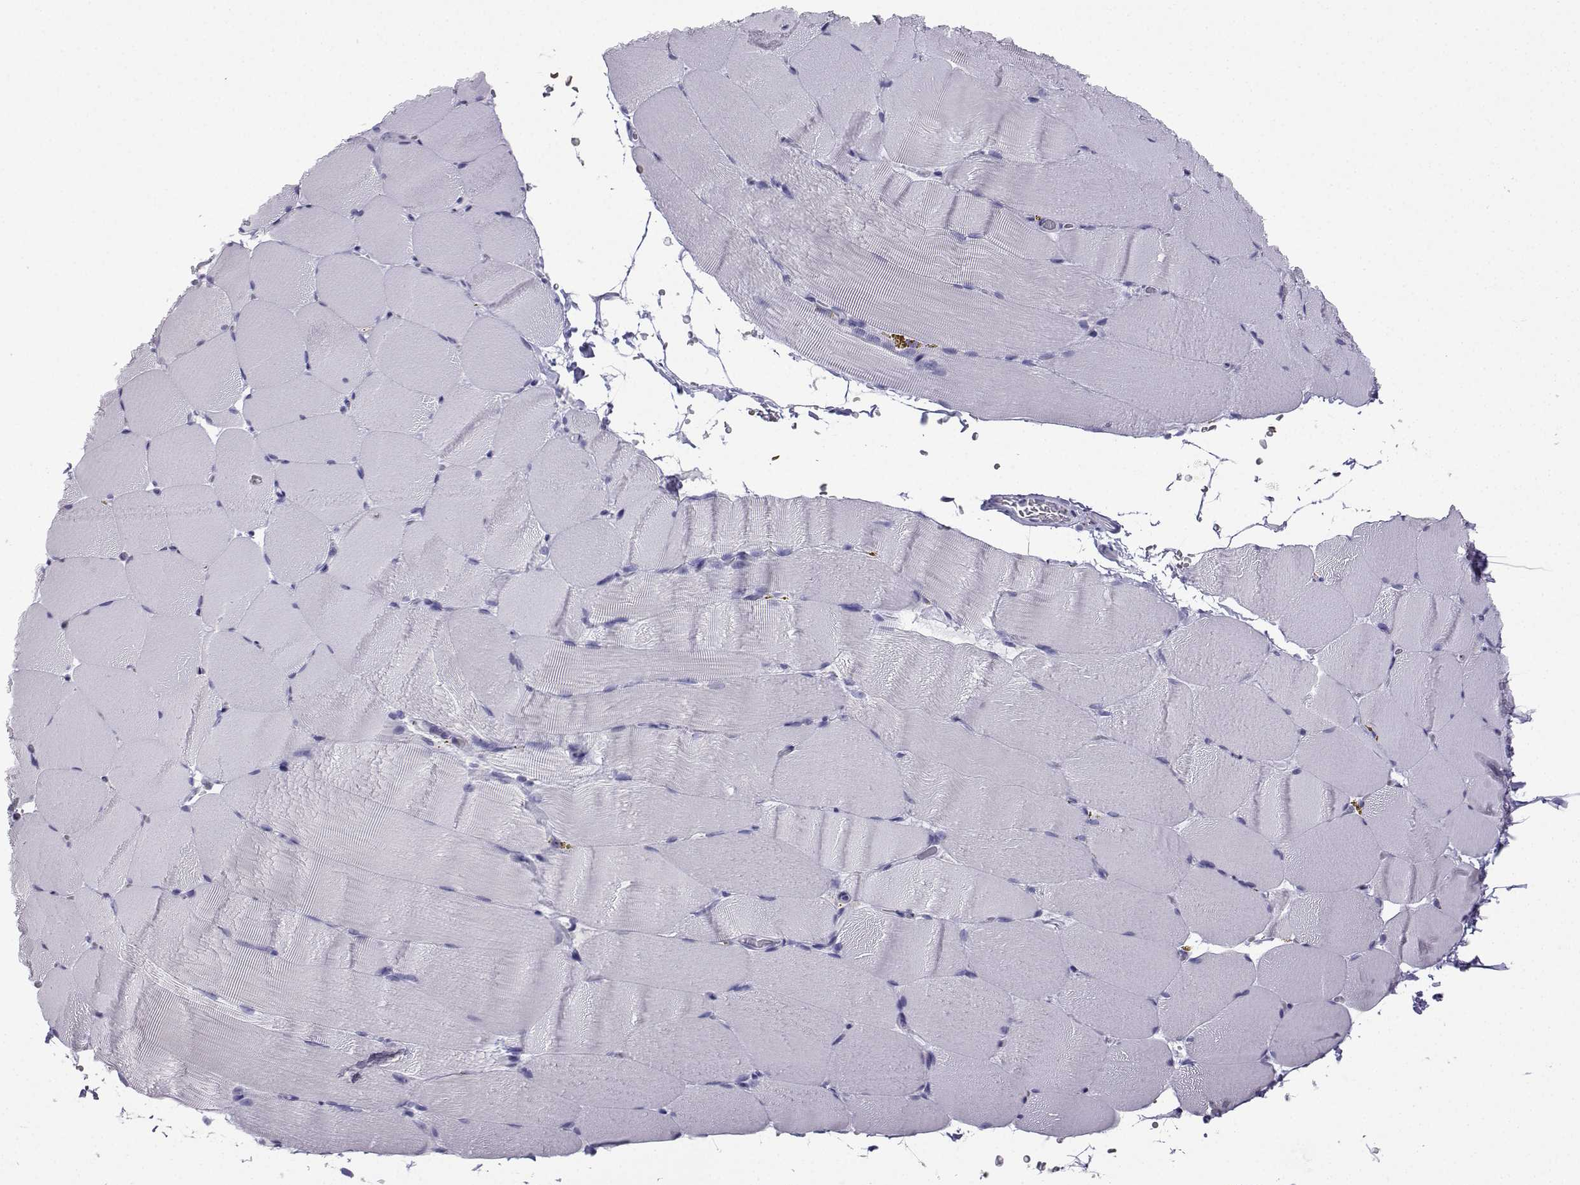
{"staining": {"intensity": "negative", "quantity": "none", "location": "none"}, "tissue": "skeletal muscle", "cell_type": "Myocytes", "image_type": "normal", "snomed": [{"axis": "morphology", "description": "Normal tissue, NOS"}, {"axis": "topography", "description": "Skeletal muscle"}], "caption": "Immunohistochemistry (IHC) image of normal human skeletal muscle stained for a protein (brown), which exhibits no expression in myocytes. The staining is performed using DAB (3,3'-diaminobenzidine) brown chromogen with nuclei counter-stained in using hematoxylin.", "gene": "TRIM46", "patient": {"sex": "female", "age": 37}}